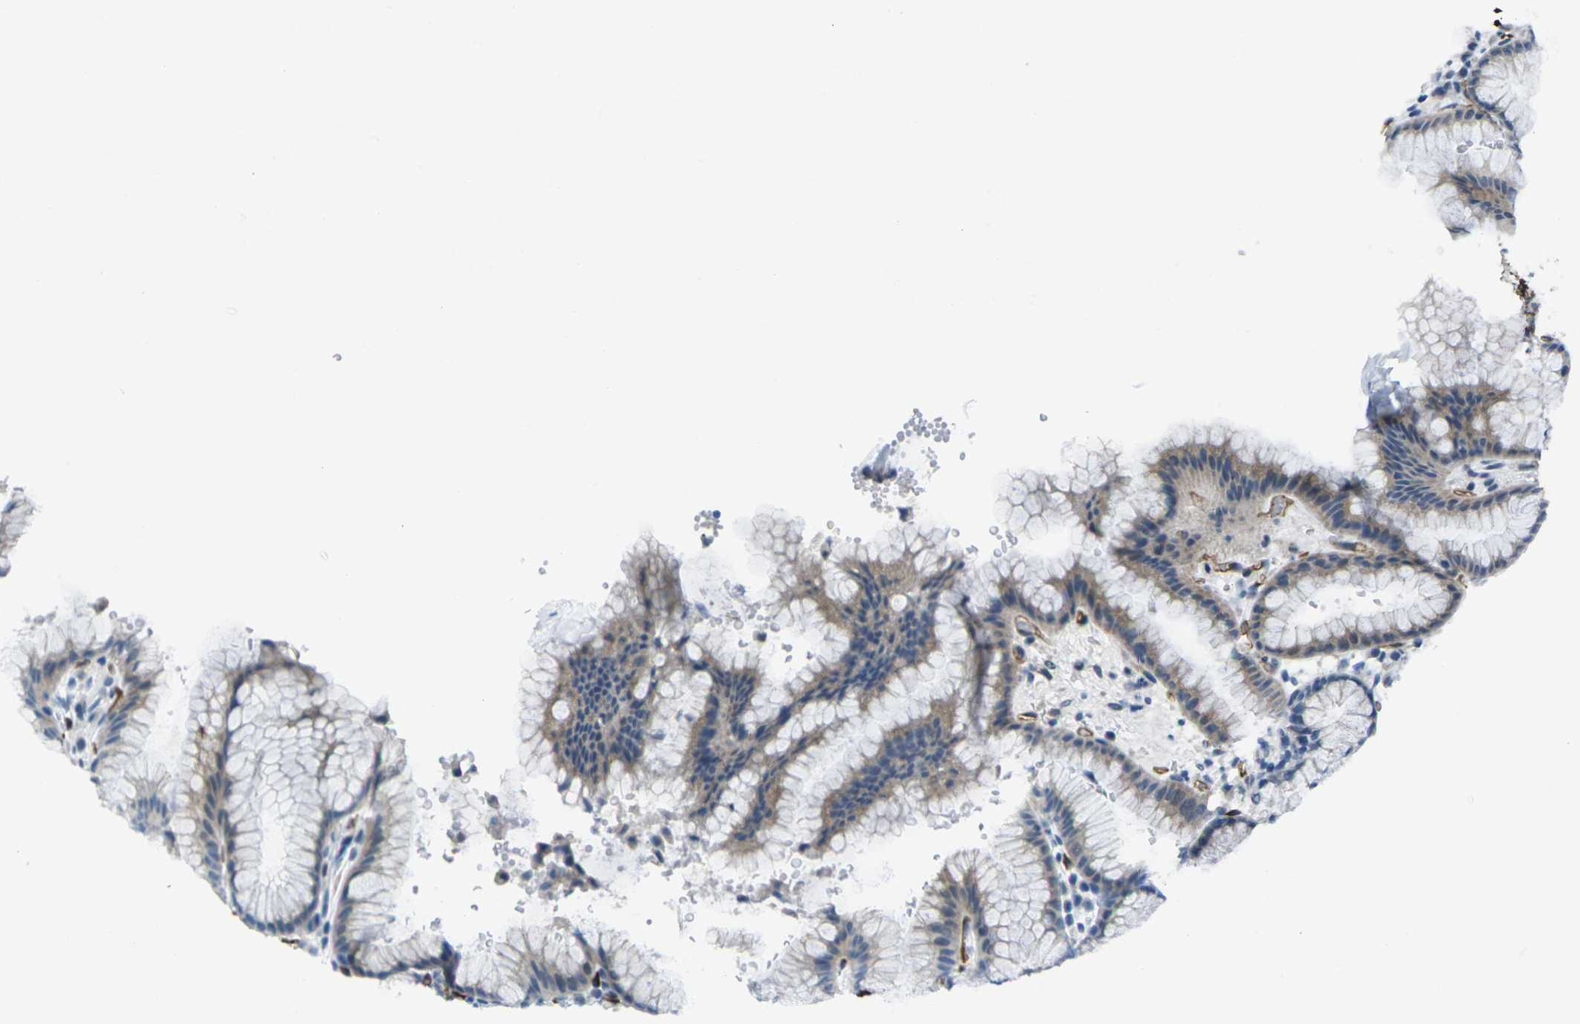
{"staining": {"intensity": "weak", "quantity": "<25%", "location": "cytoplasmic/membranous"}, "tissue": "stomach", "cell_type": "Glandular cells", "image_type": "normal", "snomed": [{"axis": "morphology", "description": "Normal tissue, NOS"}, {"axis": "topography", "description": "Stomach, lower"}], "caption": "IHC micrograph of normal stomach: stomach stained with DAB exhibits no significant protein positivity in glandular cells. (DAB immunohistochemistry (IHC) with hematoxylin counter stain).", "gene": "HSPA12B", "patient": {"sex": "male", "age": 52}}